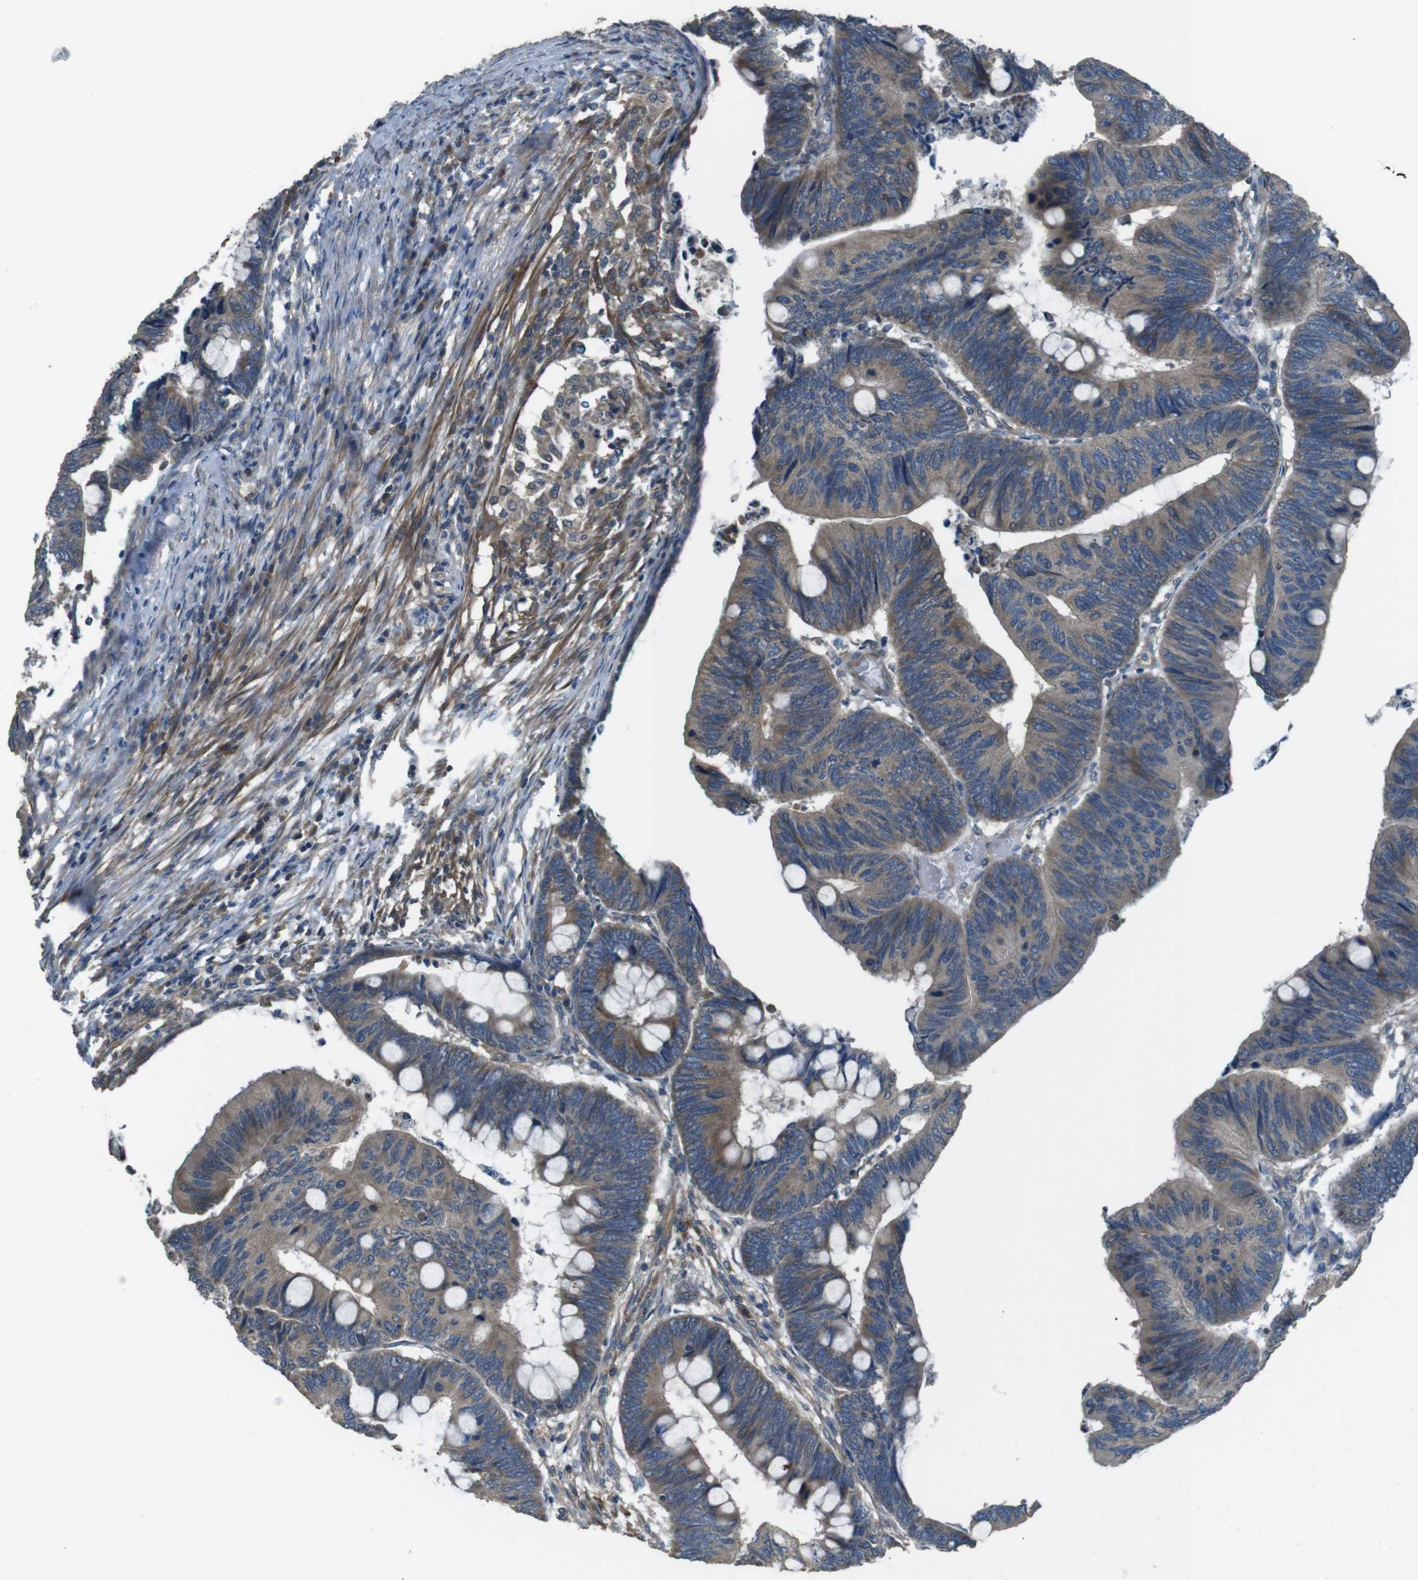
{"staining": {"intensity": "moderate", "quantity": ">75%", "location": "cytoplasmic/membranous"}, "tissue": "colorectal cancer", "cell_type": "Tumor cells", "image_type": "cancer", "snomed": [{"axis": "morphology", "description": "Normal tissue, NOS"}, {"axis": "morphology", "description": "Adenocarcinoma, NOS"}, {"axis": "topography", "description": "Rectum"}, {"axis": "topography", "description": "Peripheral nerve tissue"}], "caption": "Moderate cytoplasmic/membranous positivity for a protein is appreciated in approximately >75% of tumor cells of colorectal cancer using IHC.", "gene": "FUT2", "patient": {"sex": "male", "age": 92}}